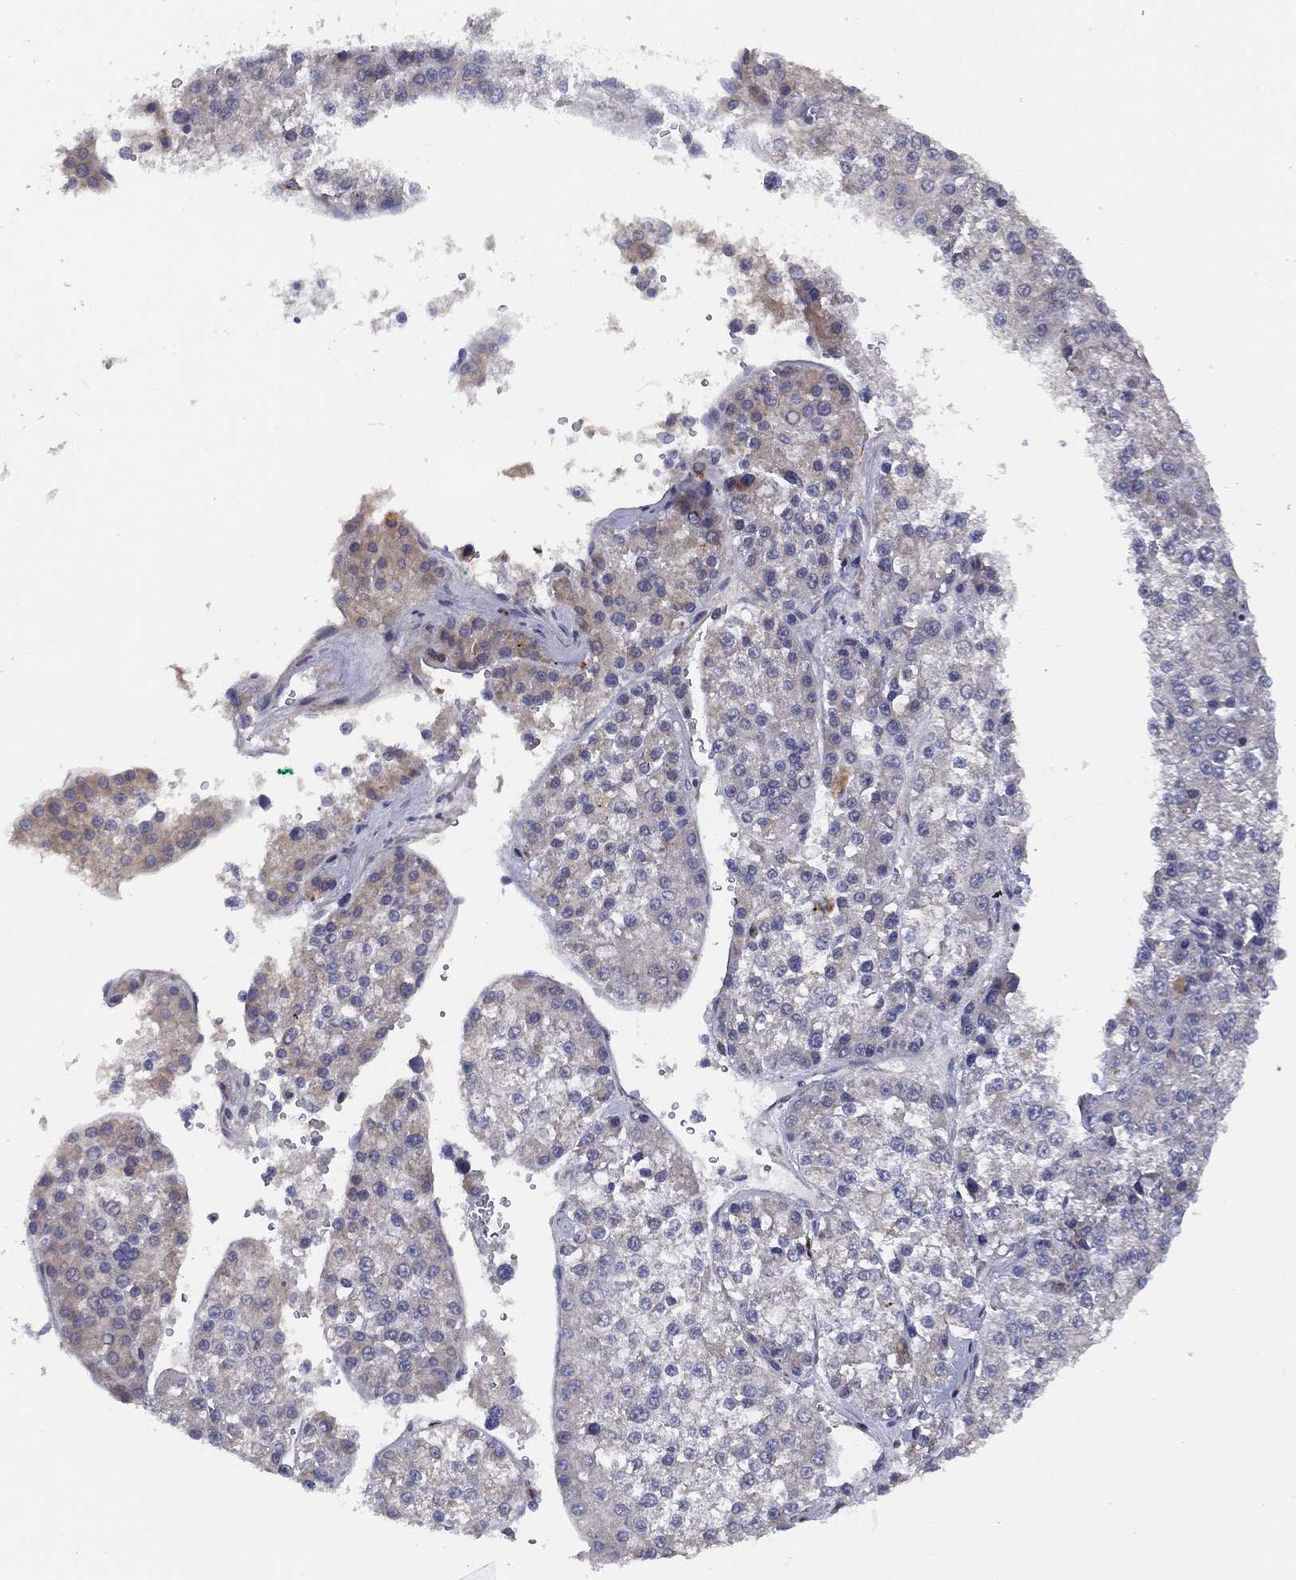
{"staining": {"intensity": "negative", "quantity": "none", "location": "none"}, "tissue": "liver cancer", "cell_type": "Tumor cells", "image_type": "cancer", "snomed": [{"axis": "morphology", "description": "Carcinoma, Hepatocellular, NOS"}, {"axis": "topography", "description": "Liver"}], "caption": "A high-resolution image shows immunohistochemistry staining of liver cancer, which exhibits no significant positivity in tumor cells. (Brightfield microscopy of DAB (3,3'-diaminobenzidine) immunohistochemistry (IHC) at high magnification).", "gene": "ZNF223", "patient": {"sex": "female", "age": 73}}